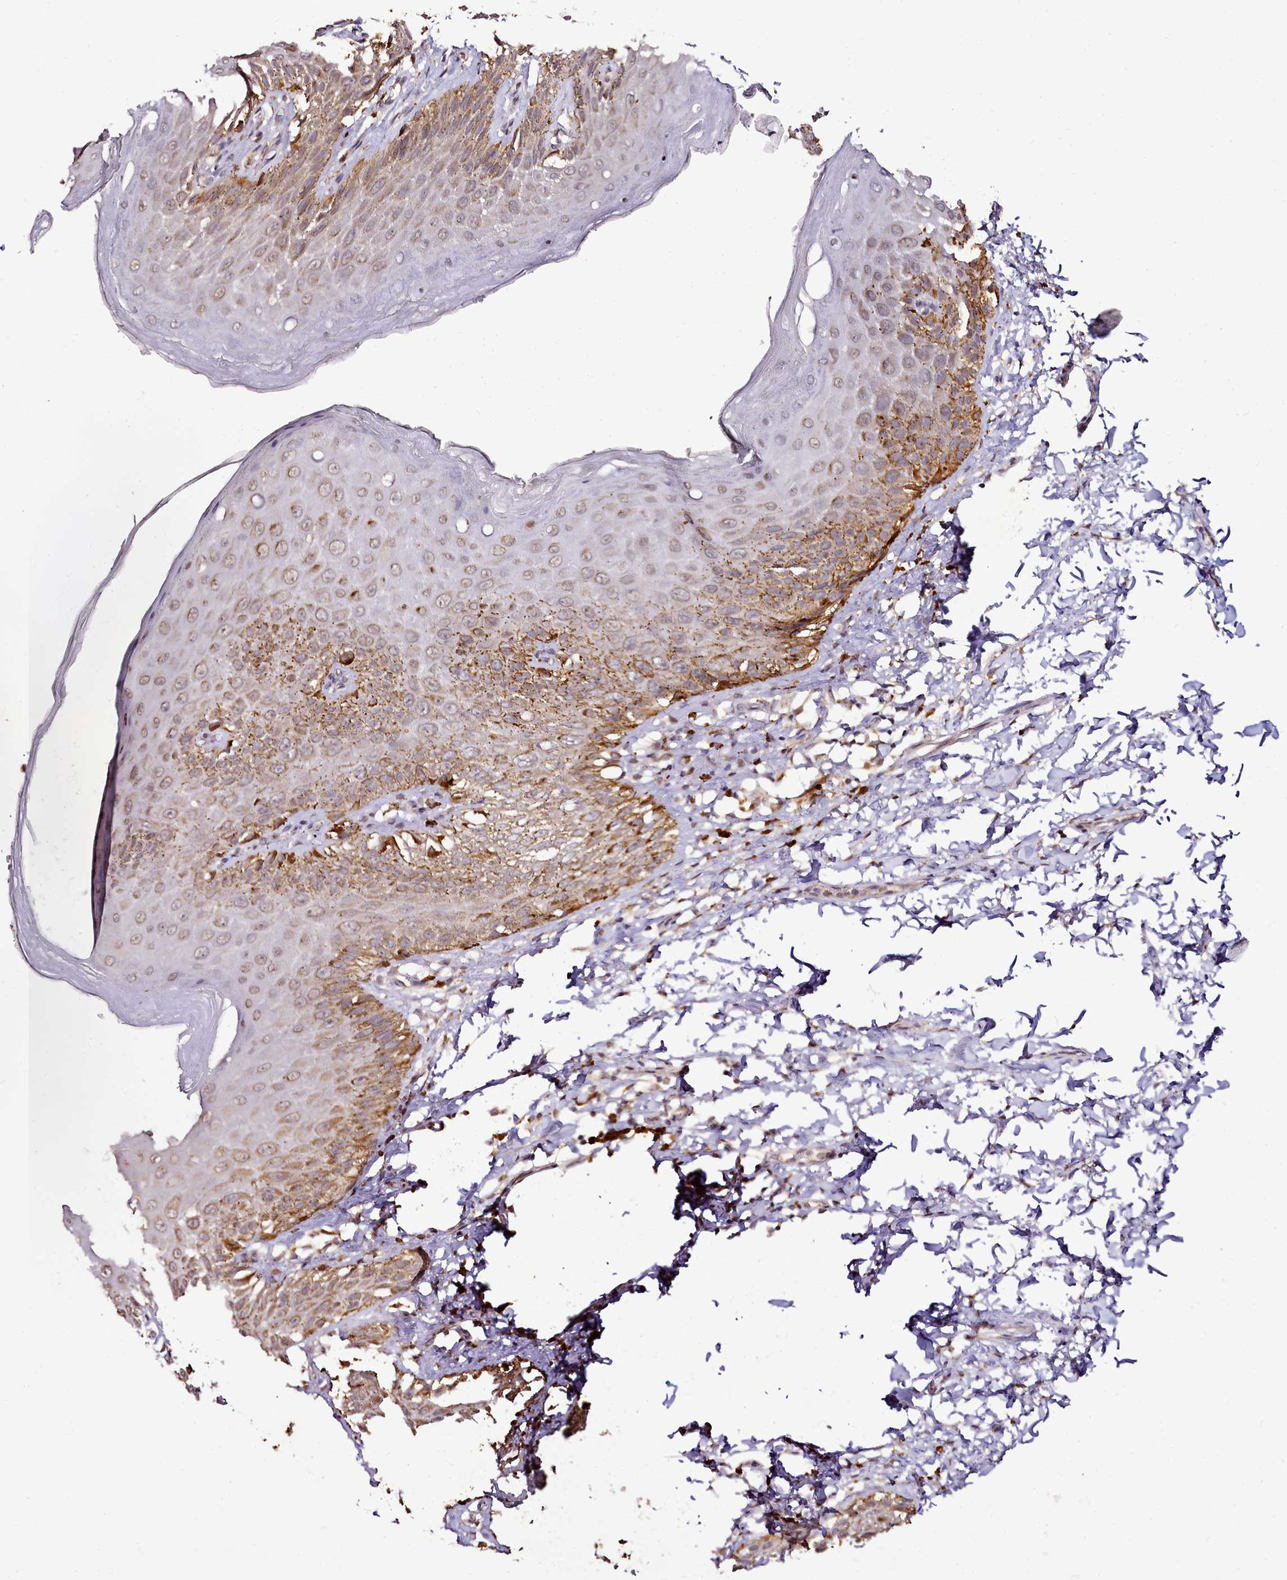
{"staining": {"intensity": "moderate", "quantity": ">75%", "location": "cytoplasmic/membranous,nuclear"}, "tissue": "skin", "cell_type": "Epidermal cells", "image_type": "normal", "snomed": [{"axis": "morphology", "description": "Normal tissue, NOS"}, {"axis": "topography", "description": "Anal"}], "caption": "A brown stain labels moderate cytoplasmic/membranous,nuclear positivity of a protein in epidermal cells of unremarkable human skin.", "gene": "EDIL3", "patient": {"sex": "male", "age": 44}}